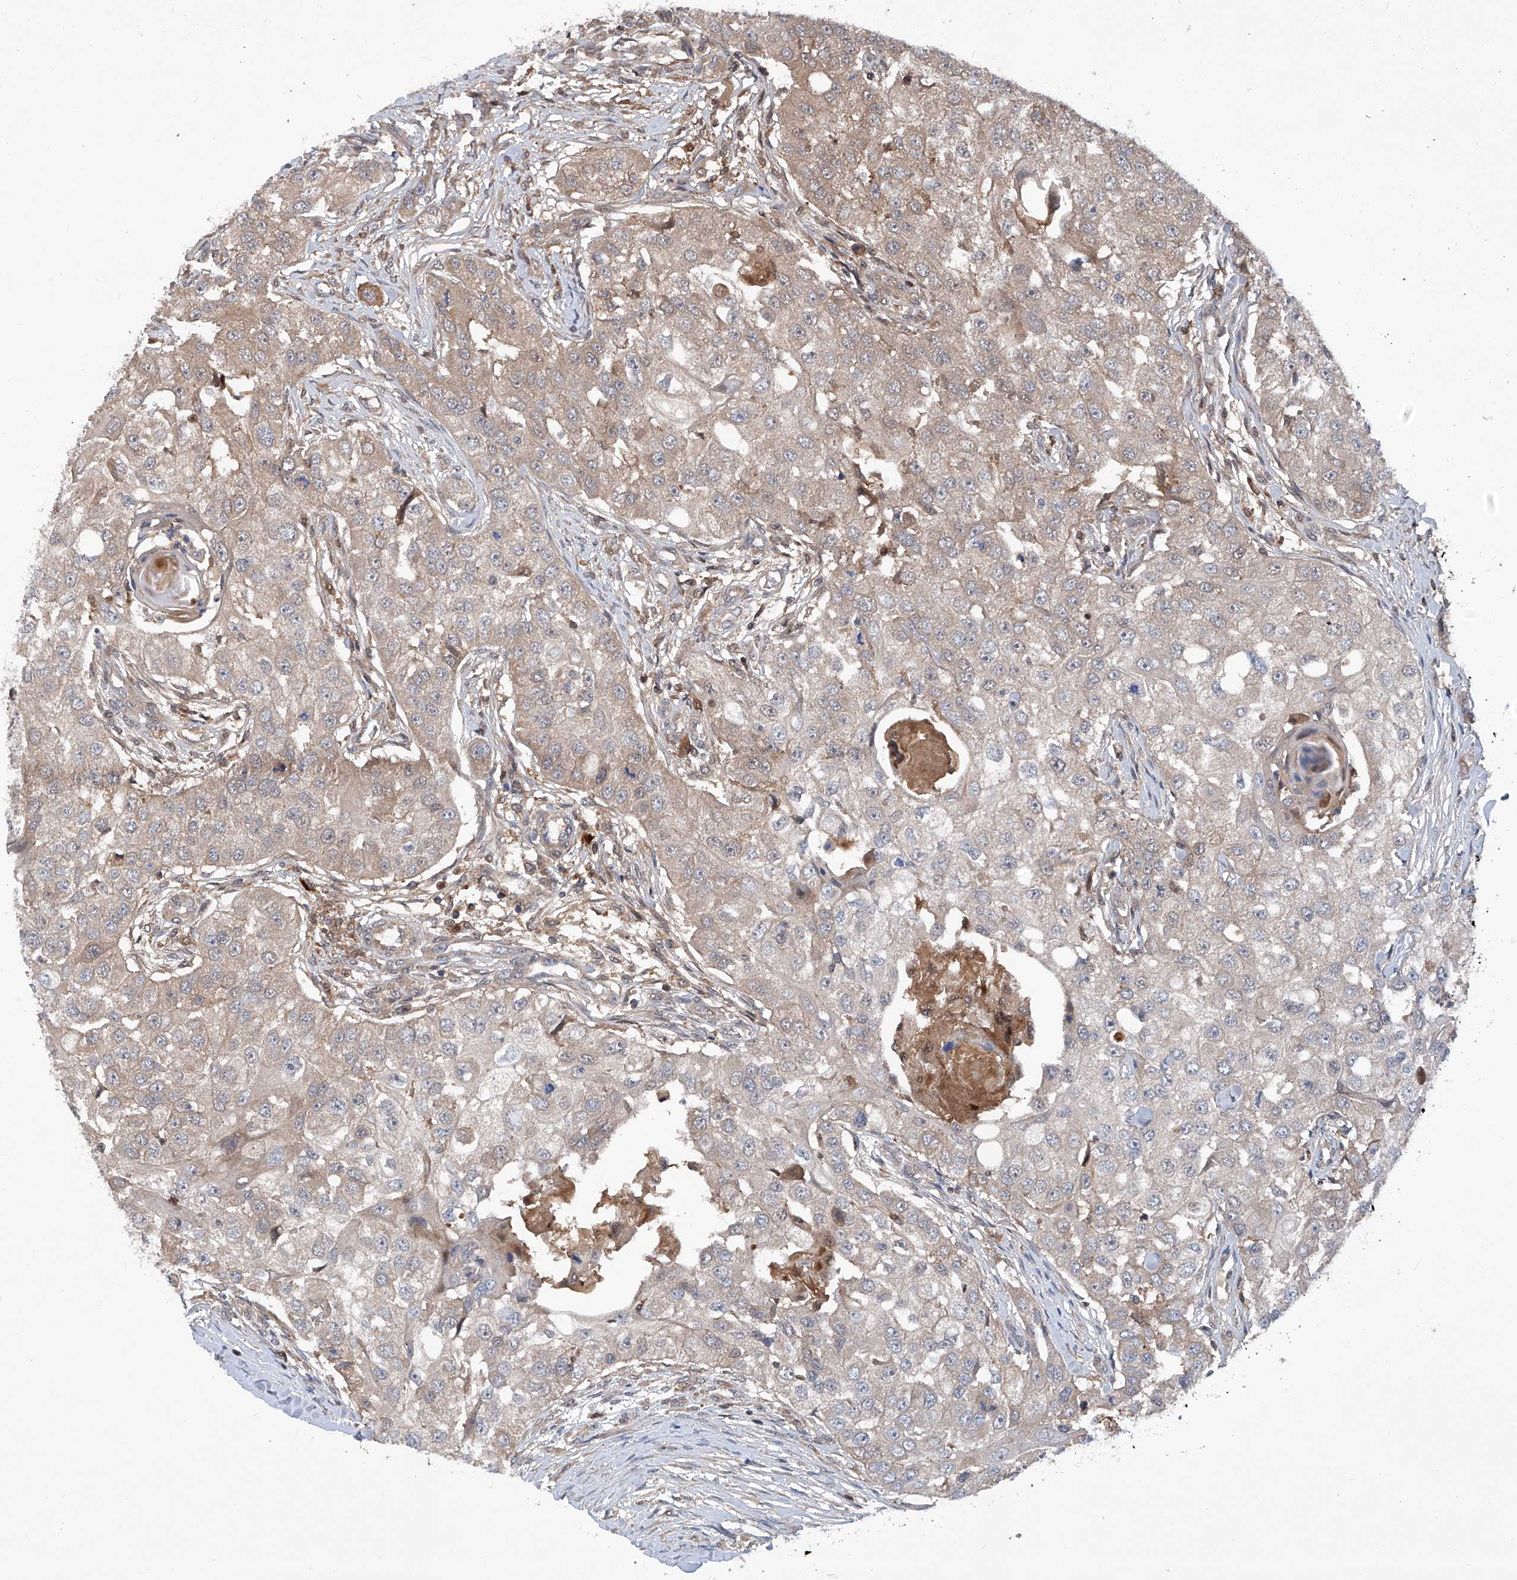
{"staining": {"intensity": "weak", "quantity": "<25%", "location": "cytoplasmic/membranous"}, "tissue": "head and neck cancer", "cell_type": "Tumor cells", "image_type": "cancer", "snomed": [{"axis": "morphology", "description": "Normal tissue, NOS"}, {"axis": "morphology", "description": "Squamous cell carcinoma, NOS"}, {"axis": "topography", "description": "Skeletal muscle"}, {"axis": "topography", "description": "Head-Neck"}], "caption": "An immunohistochemistry (IHC) micrograph of head and neck cancer (squamous cell carcinoma) is shown. There is no staining in tumor cells of head and neck cancer (squamous cell carcinoma).", "gene": "ASCC3", "patient": {"sex": "male", "age": 51}}